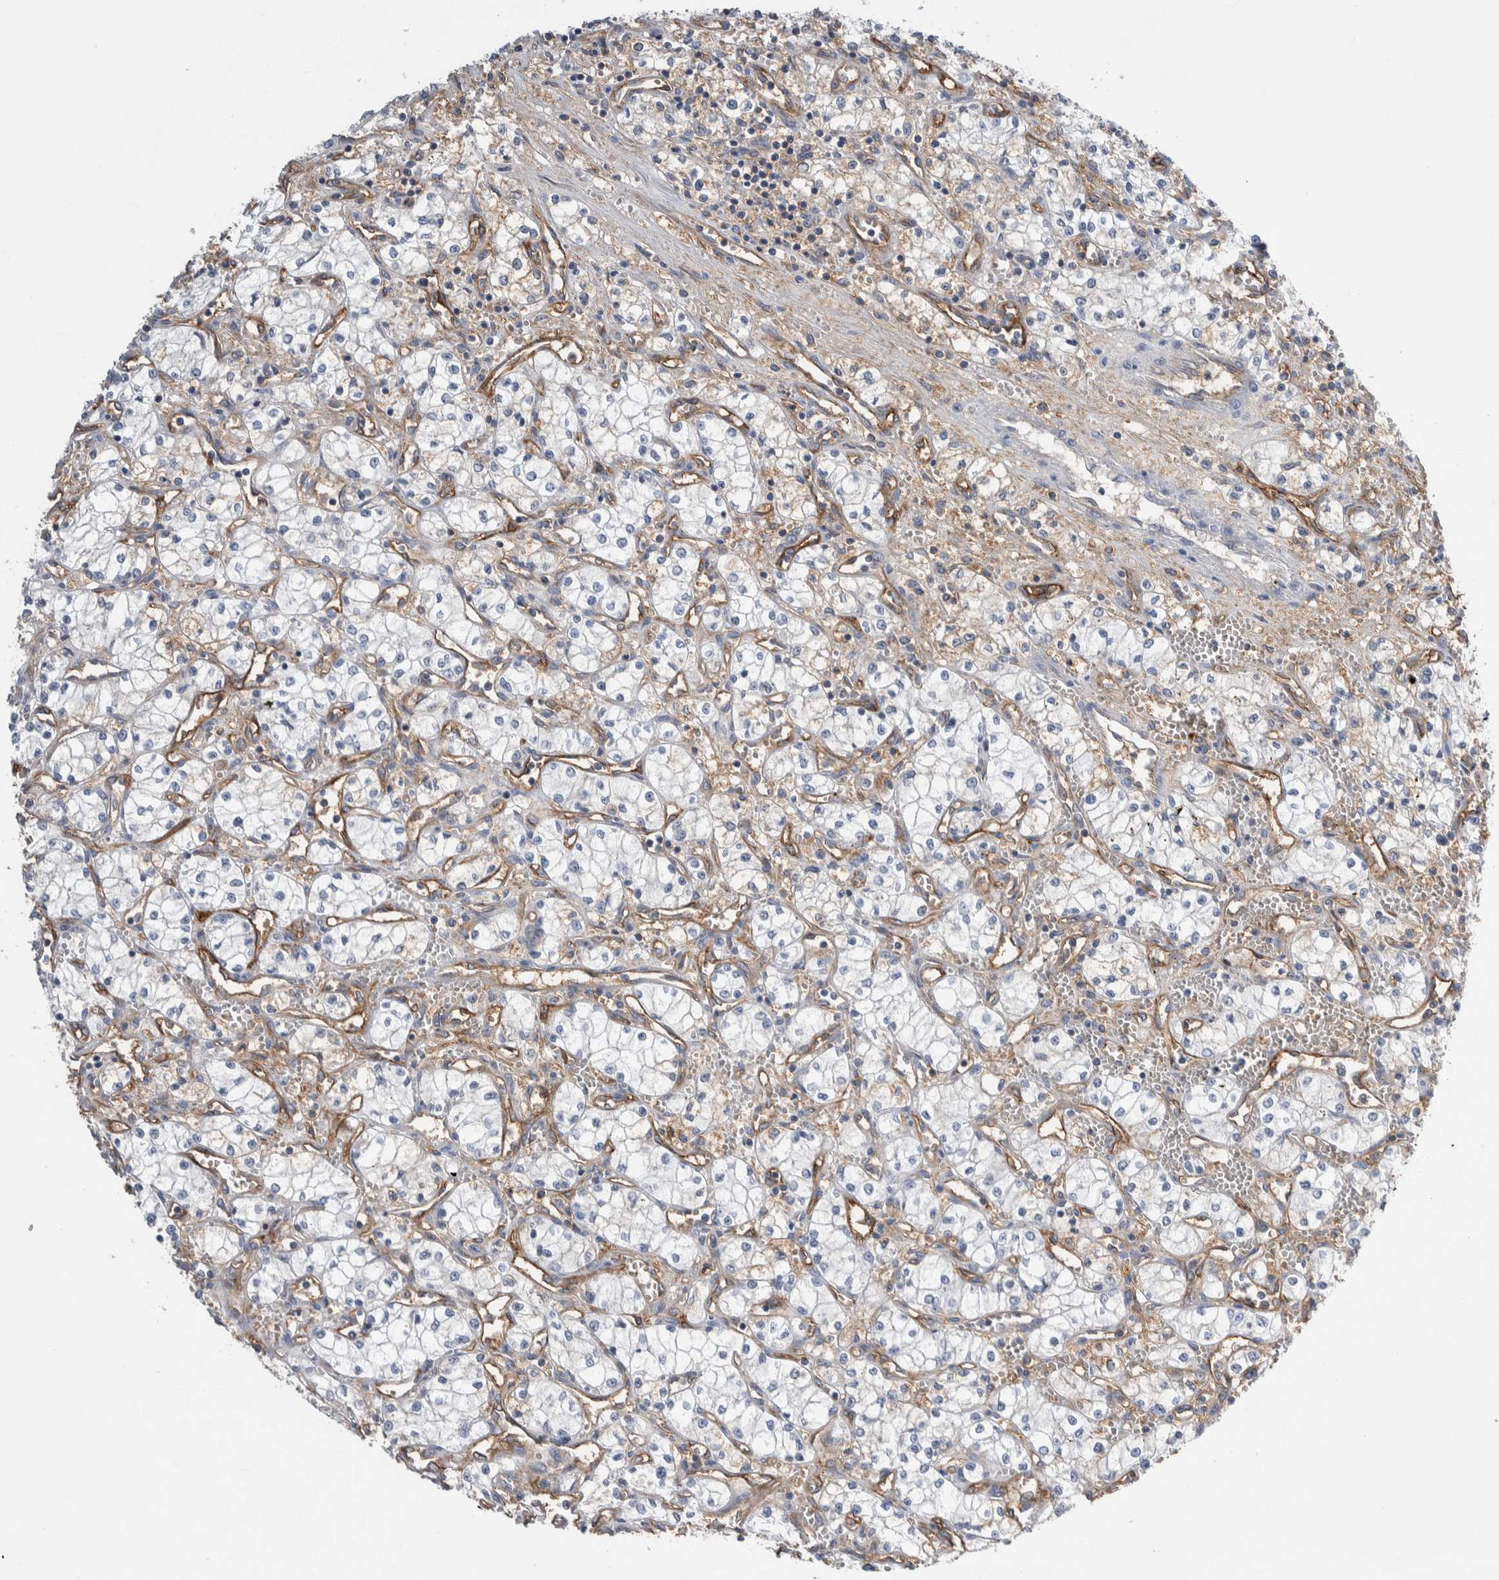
{"staining": {"intensity": "negative", "quantity": "none", "location": "none"}, "tissue": "renal cancer", "cell_type": "Tumor cells", "image_type": "cancer", "snomed": [{"axis": "morphology", "description": "Adenocarcinoma, NOS"}, {"axis": "topography", "description": "Kidney"}], "caption": "An IHC micrograph of renal cancer is shown. There is no staining in tumor cells of renal cancer.", "gene": "CEP131", "patient": {"sex": "male", "age": 59}}